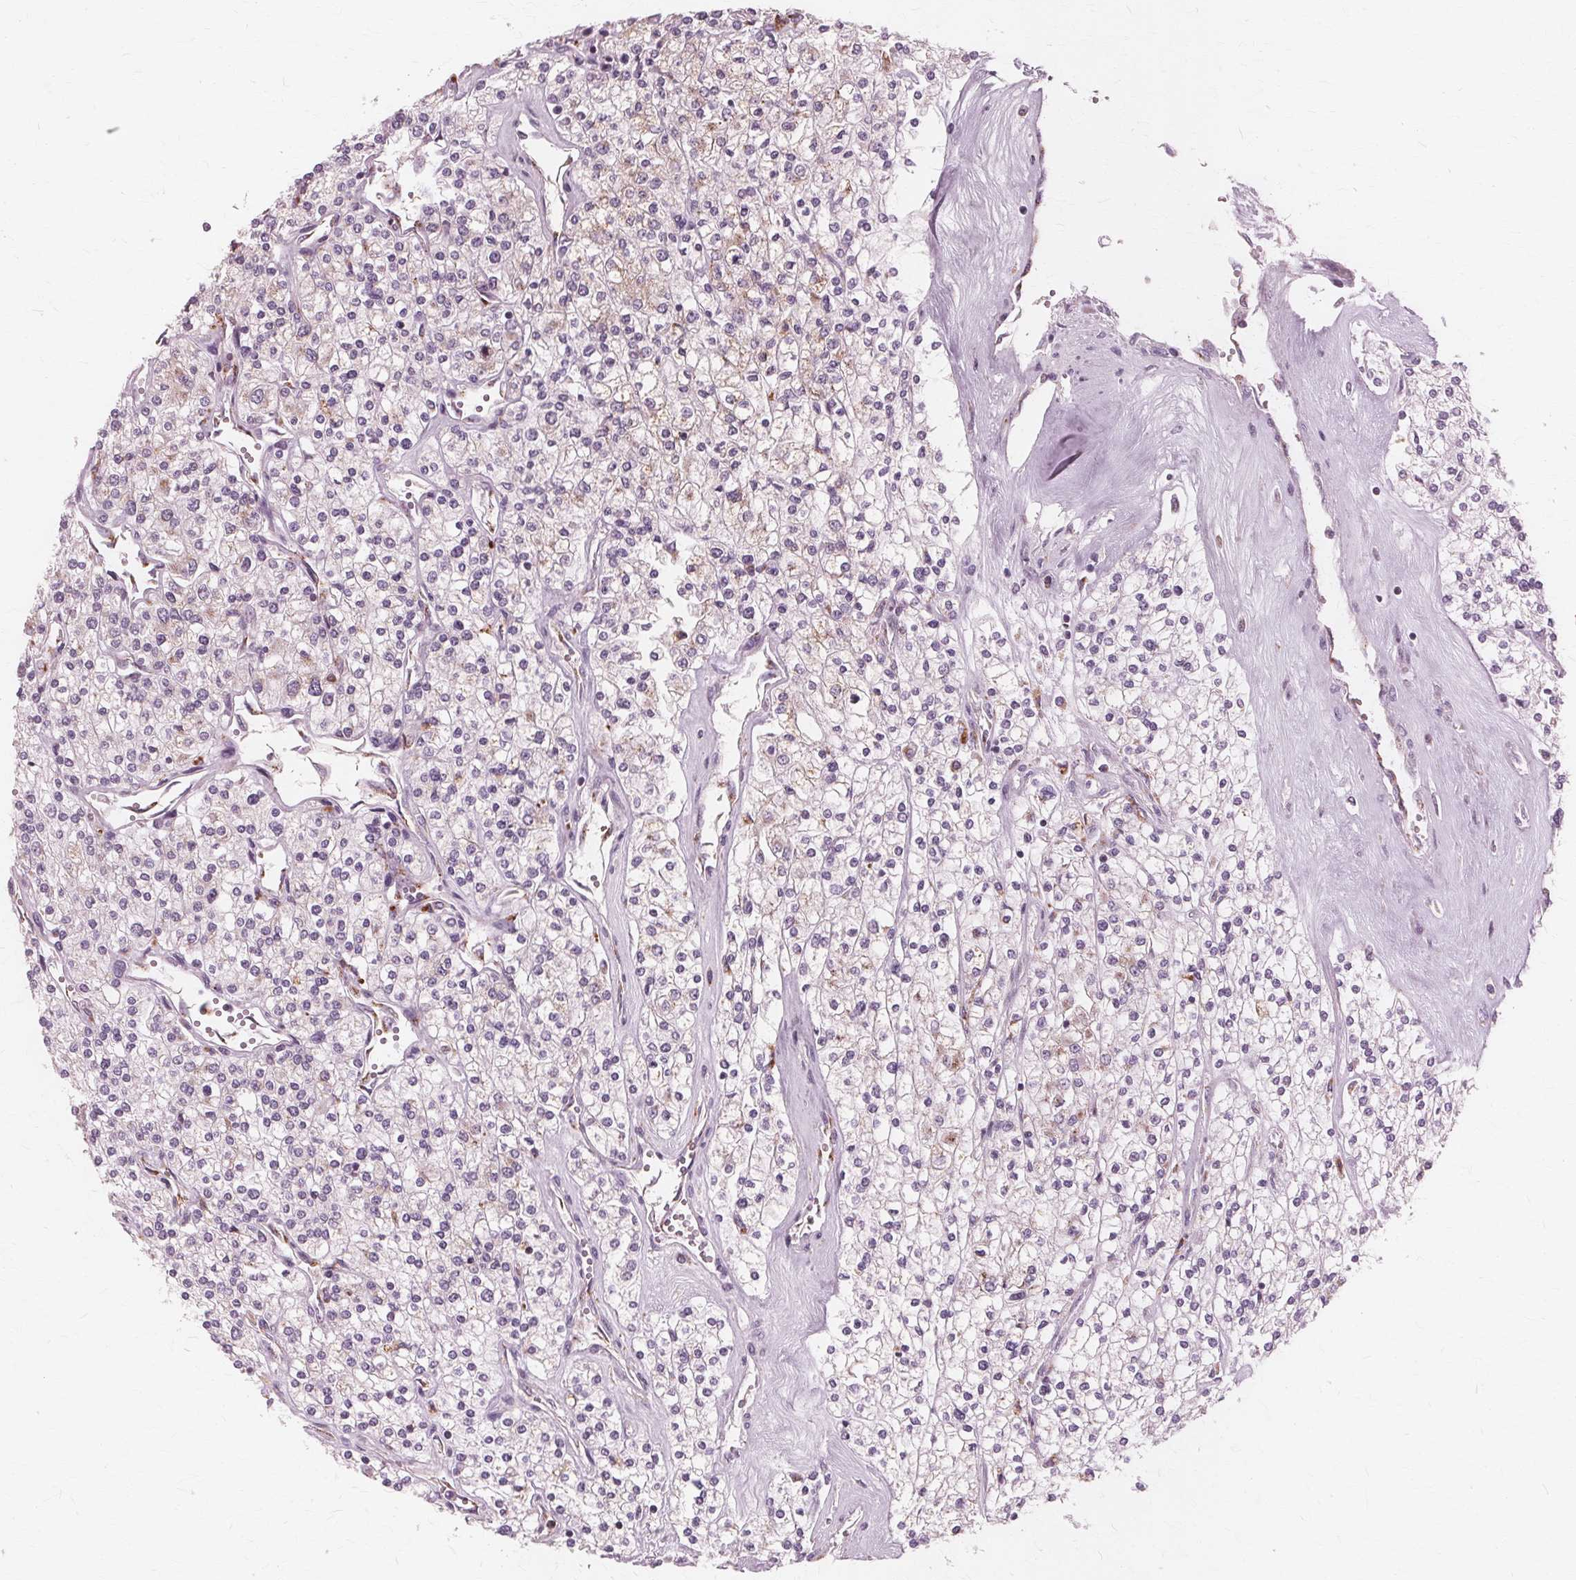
{"staining": {"intensity": "negative", "quantity": "none", "location": "none"}, "tissue": "renal cancer", "cell_type": "Tumor cells", "image_type": "cancer", "snomed": [{"axis": "morphology", "description": "Adenocarcinoma, NOS"}, {"axis": "topography", "description": "Kidney"}], "caption": "This is an IHC histopathology image of human renal adenocarcinoma. There is no expression in tumor cells.", "gene": "DNASE2", "patient": {"sex": "male", "age": 80}}